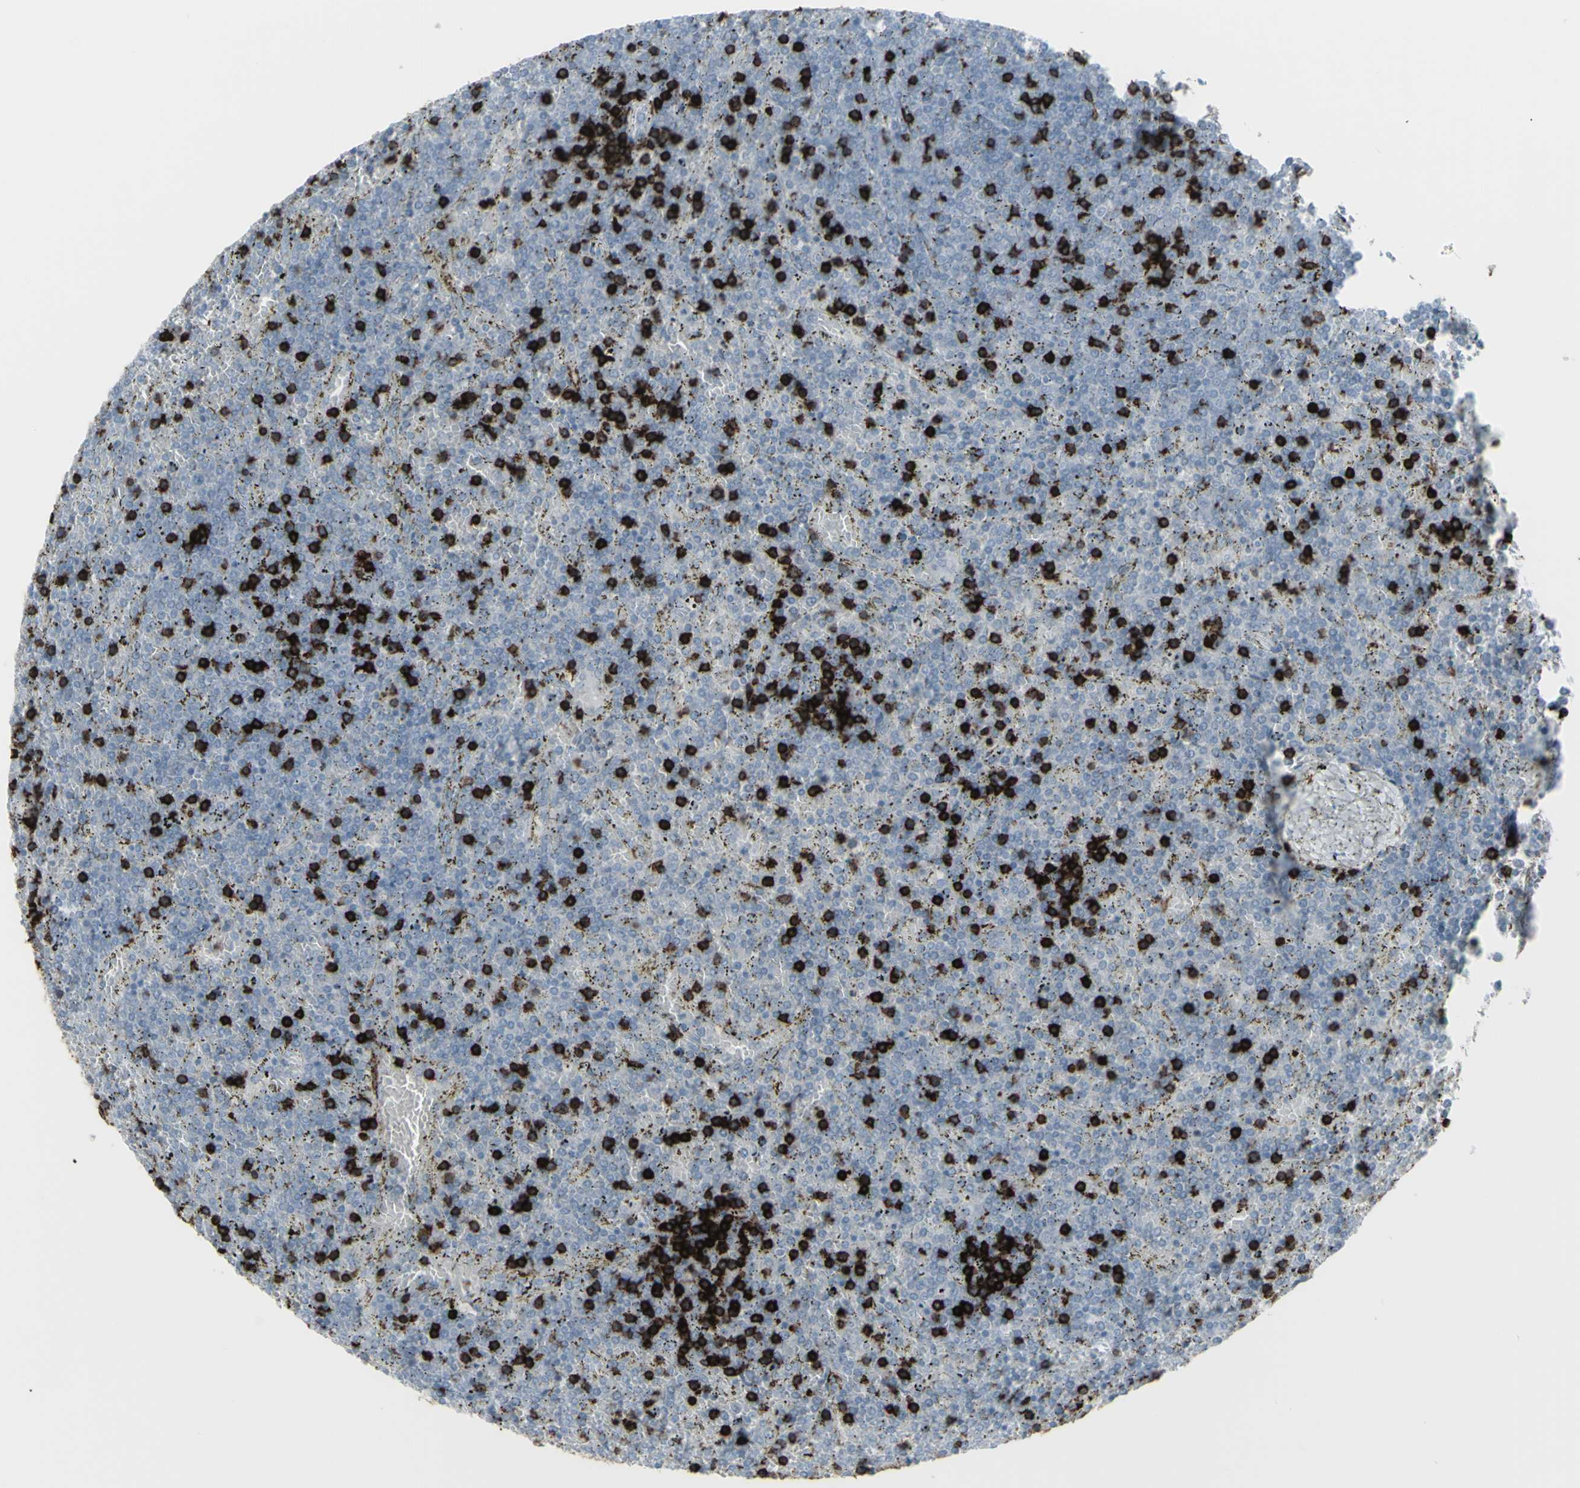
{"staining": {"intensity": "negative", "quantity": "none", "location": "none"}, "tissue": "lymphoma", "cell_type": "Tumor cells", "image_type": "cancer", "snomed": [{"axis": "morphology", "description": "Malignant lymphoma, non-Hodgkin's type, Low grade"}, {"axis": "topography", "description": "Spleen"}], "caption": "Tumor cells show no significant positivity in low-grade malignant lymphoma, non-Hodgkin's type. The staining was performed using DAB to visualize the protein expression in brown, while the nuclei were stained in blue with hematoxylin (Magnification: 20x).", "gene": "CD247", "patient": {"sex": "female", "age": 77}}